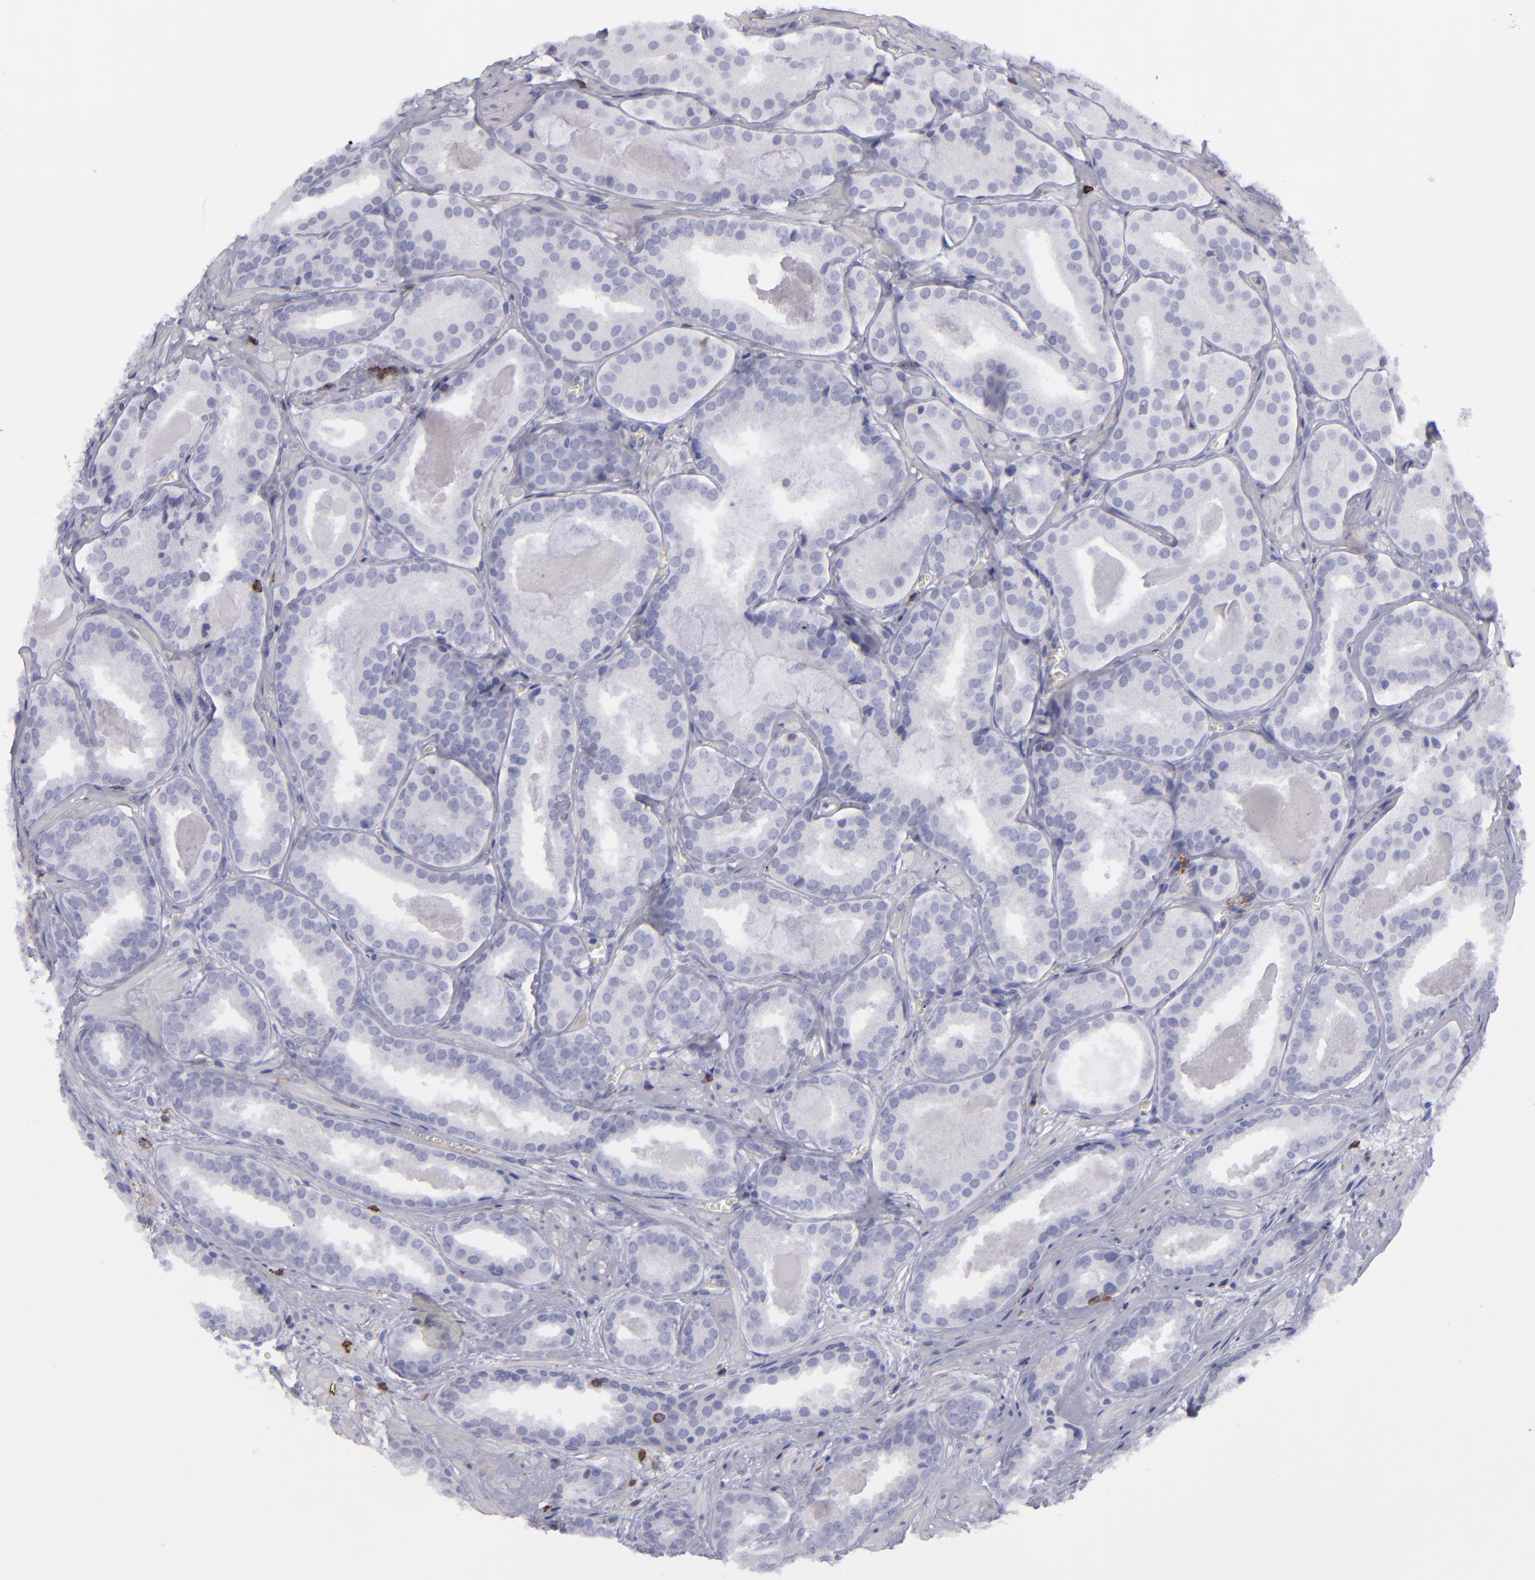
{"staining": {"intensity": "negative", "quantity": "none", "location": "none"}, "tissue": "prostate cancer", "cell_type": "Tumor cells", "image_type": "cancer", "snomed": [{"axis": "morphology", "description": "Adenocarcinoma, Medium grade"}, {"axis": "topography", "description": "Prostate"}], "caption": "Photomicrograph shows no protein expression in tumor cells of prostate cancer tissue.", "gene": "CD27", "patient": {"sex": "male", "age": 64}}